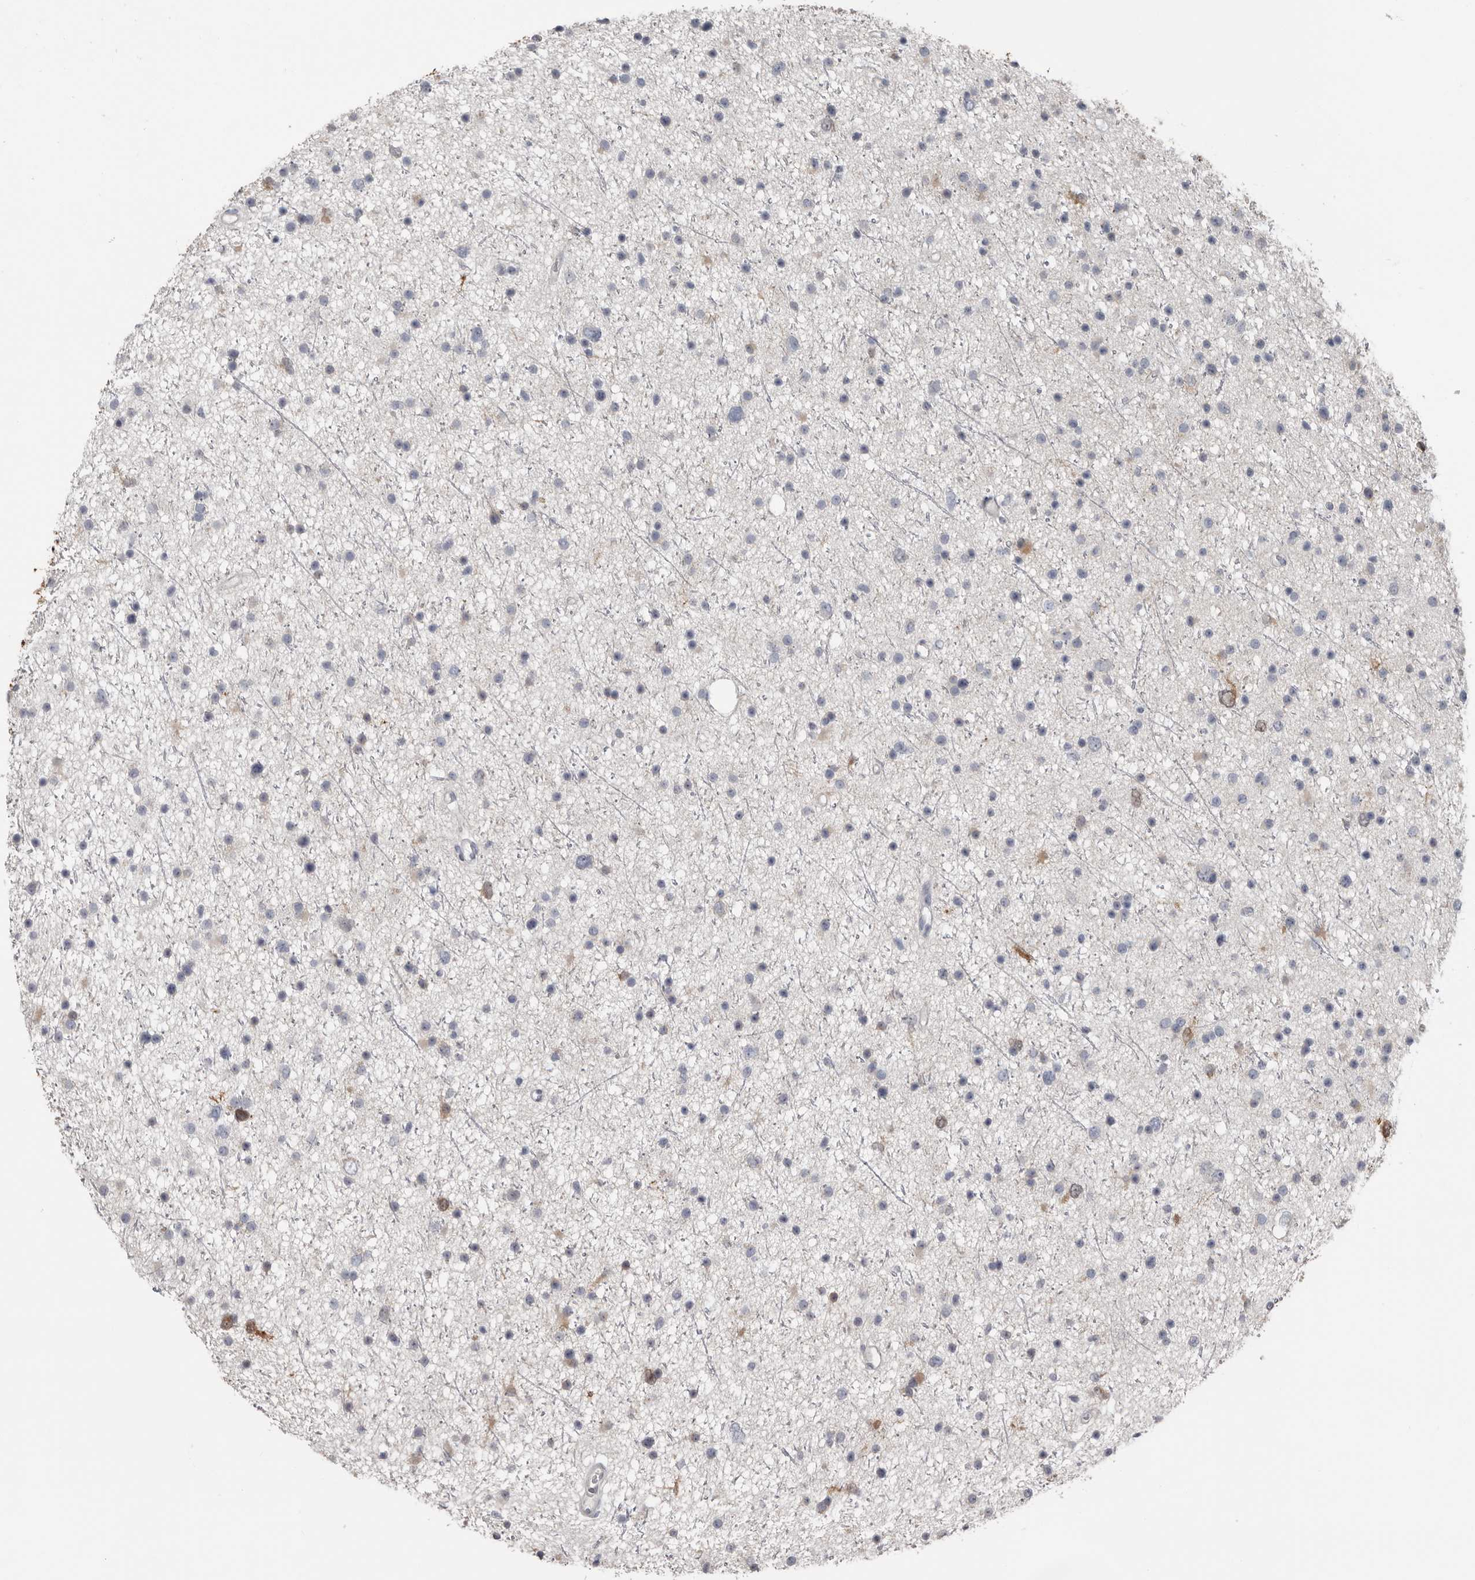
{"staining": {"intensity": "negative", "quantity": "none", "location": "none"}, "tissue": "glioma", "cell_type": "Tumor cells", "image_type": "cancer", "snomed": [{"axis": "morphology", "description": "Glioma, malignant, Low grade"}, {"axis": "topography", "description": "Cerebral cortex"}], "caption": "A histopathology image of human malignant low-grade glioma is negative for staining in tumor cells. The staining is performed using DAB brown chromogen with nuclei counter-stained in using hematoxylin.", "gene": "FABP7", "patient": {"sex": "female", "age": 39}}